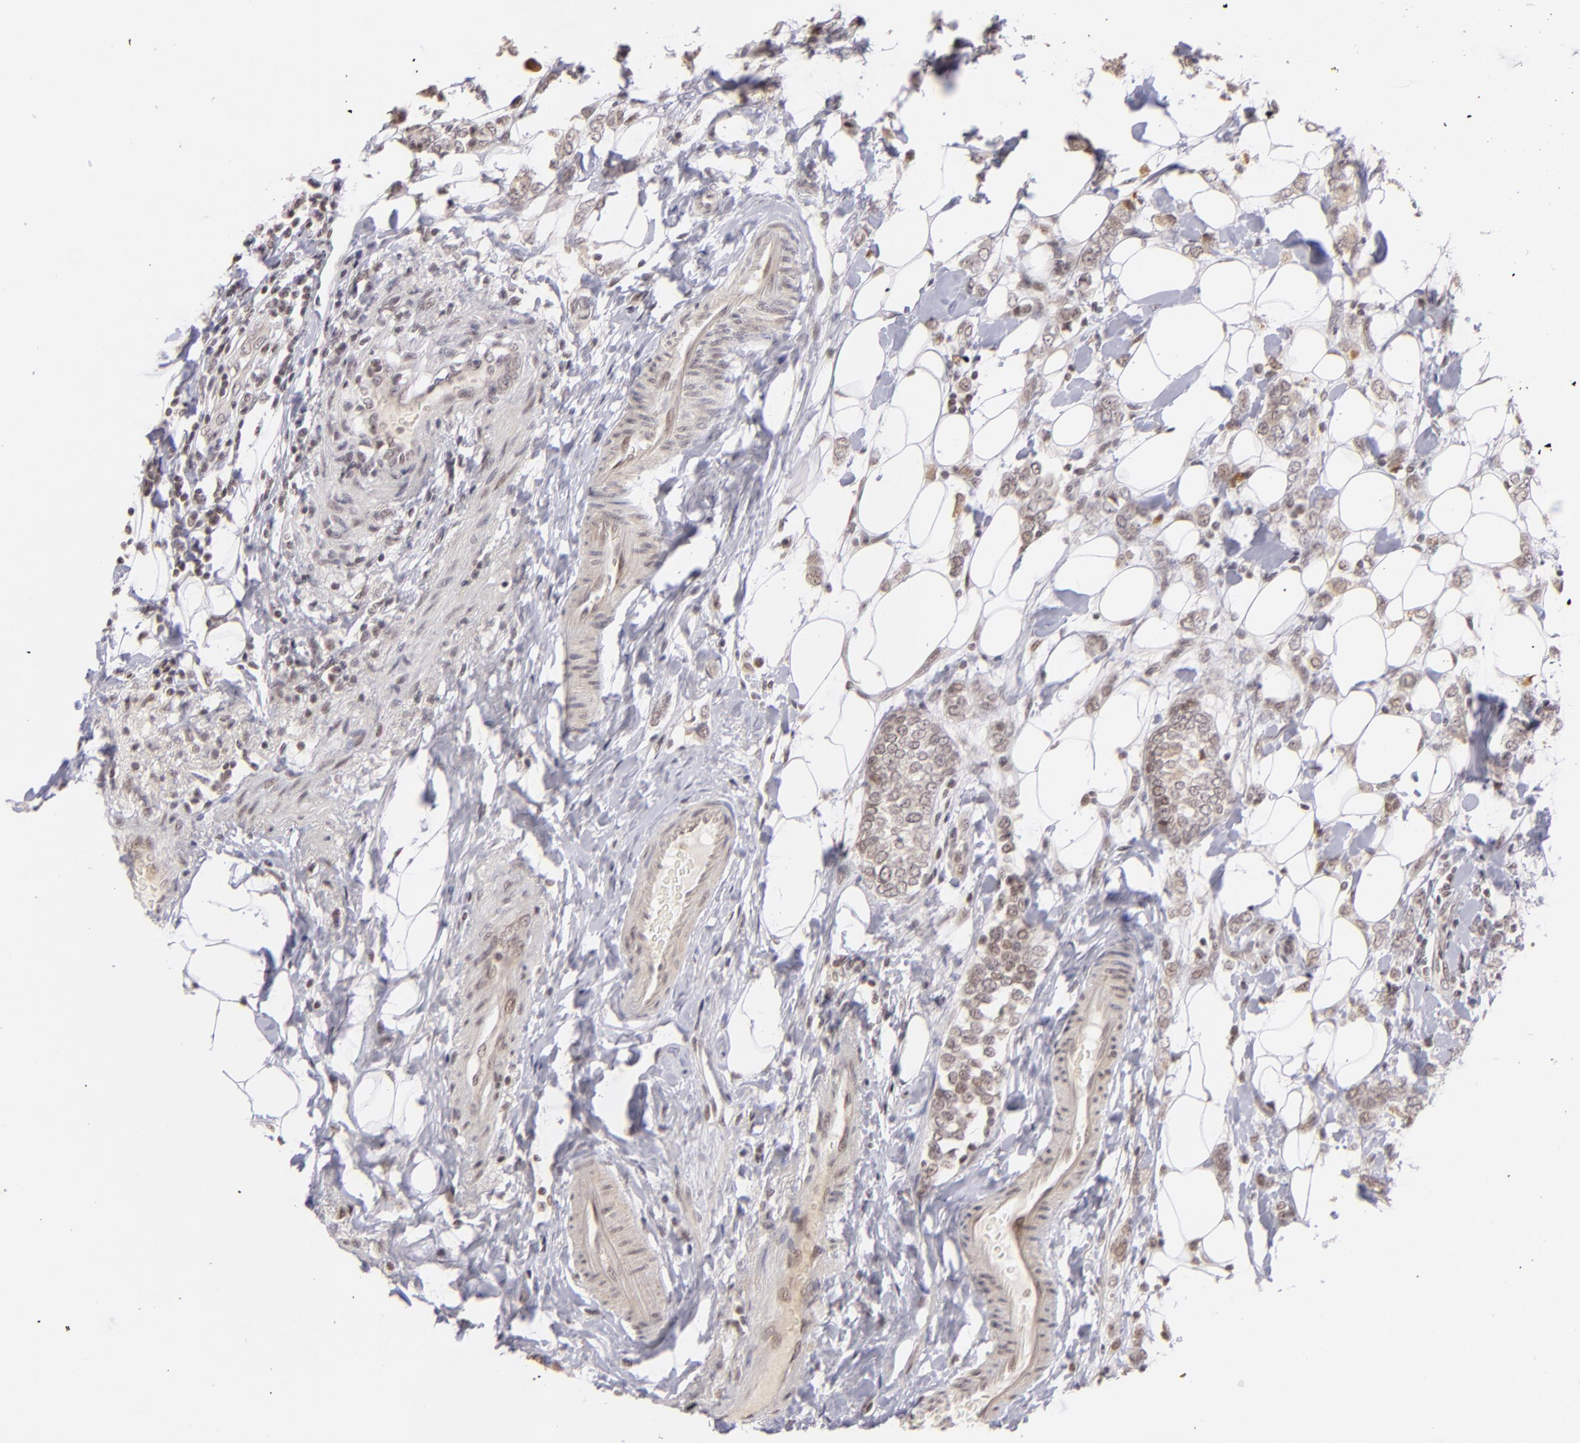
{"staining": {"intensity": "weak", "quantity": "<25%", "location": "nuclear"}, "tissue": "breast cancer", "cell_type": "Tumor cells", "image_type": "cancer", "snomed": [{"axis": "morphology", "description": "Normal tissue, NOS"}, {"axis": "morphology", "description": "Lobular carcinoma"}, {"axis": "topography", "description": "Breast"}], "caption": "Tumor cells show no significant staining in breast cancer.", "gene": "RARB", "patient": {"sex": "female", "age": 47}}